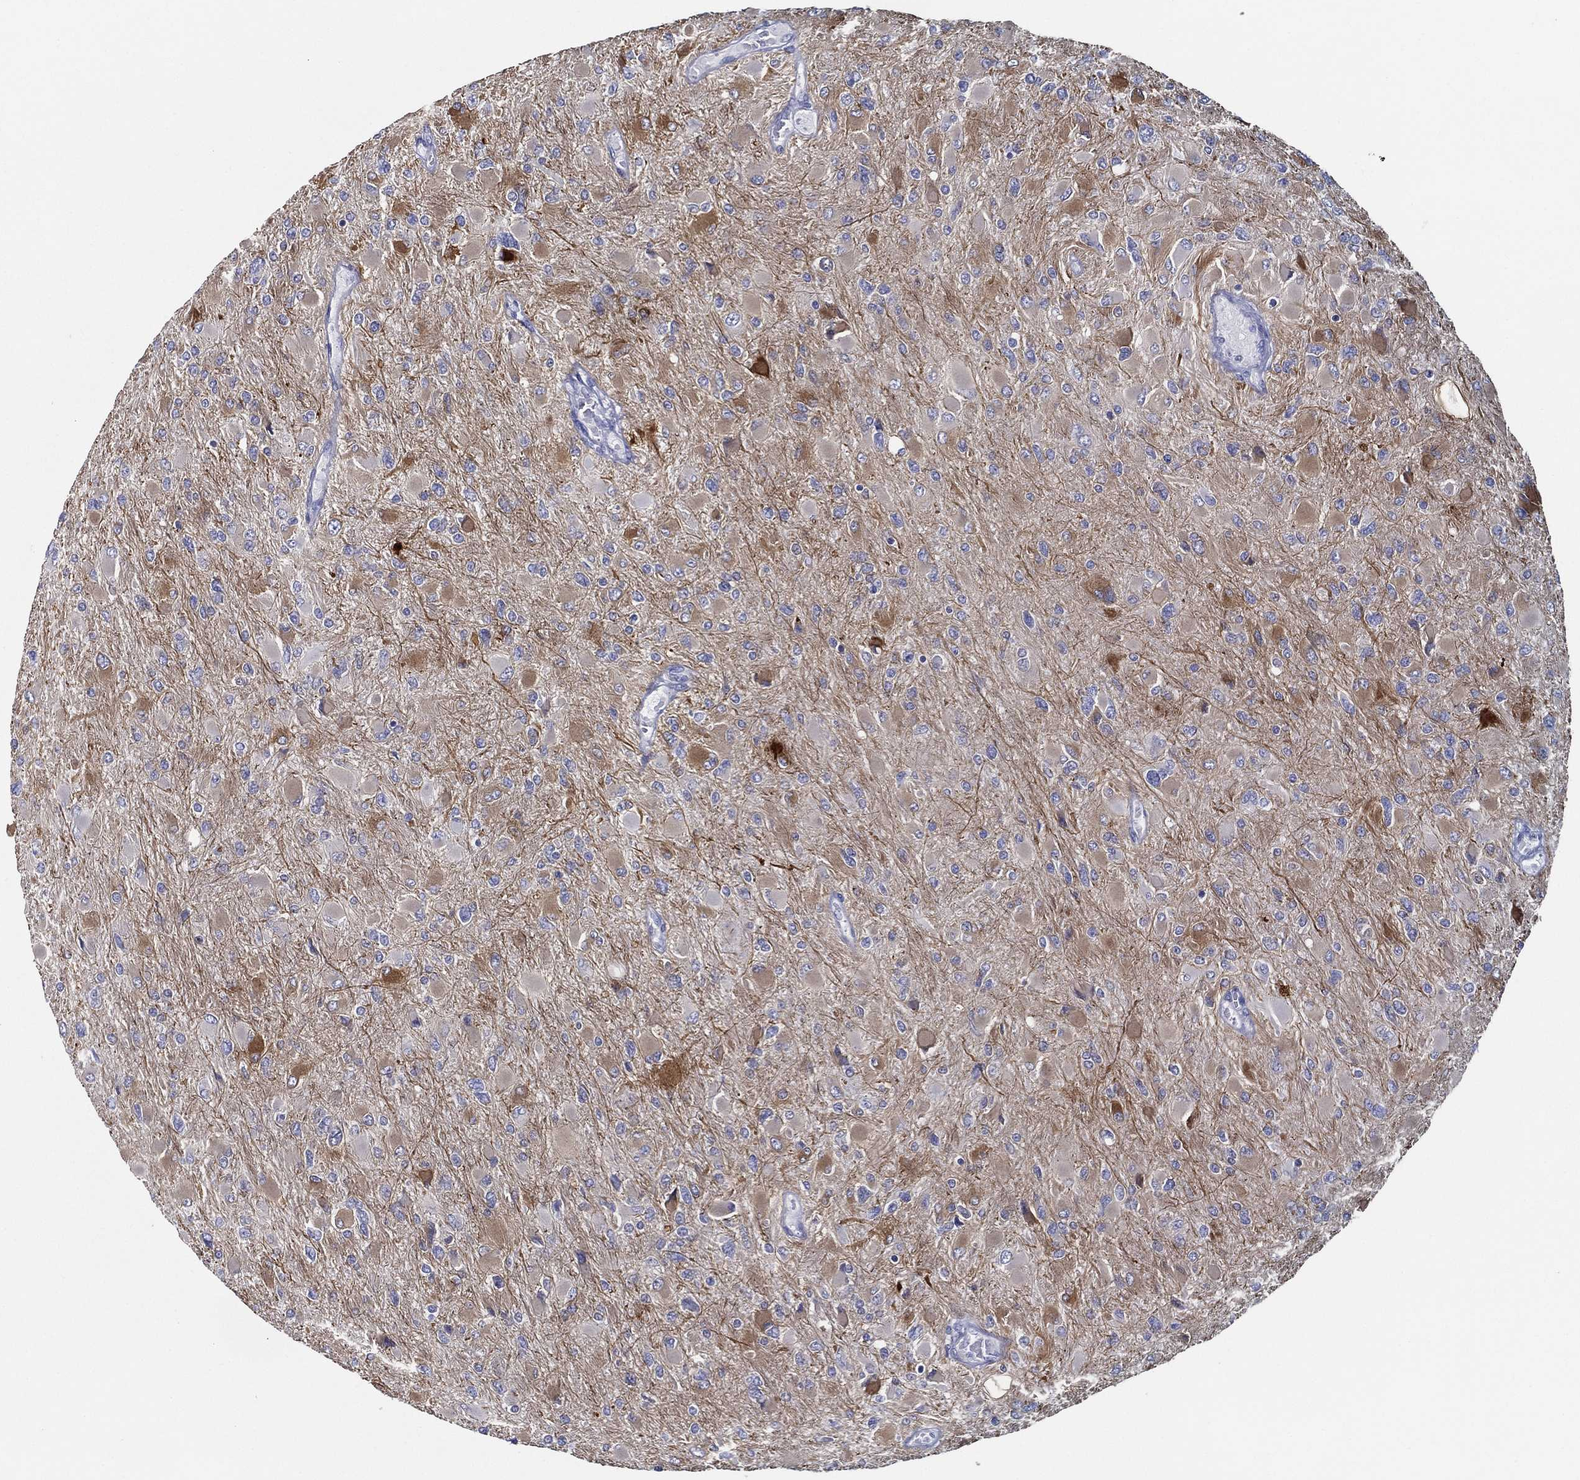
{"staining": {"intensity": "moderate", "quantity": "<25%", "location": "cytoplasmic/membranous"}, "tissue": "glioma", "cell_type": "Tumor cells", "image_type": "cancer", "snomed": [{"axis": "morphology", "description": "Glioma, malignant, High grade"}, {"axis": "topography", "description": "Cerebral cortex"}], "caption": "Immunohistochemistry (IHC) micrograph of neoplastic tissue: high-grade glioma (malignant) stained using immunohistochemistry shows low levels of moderate protein expression localized specifically in the cytoplasmic/membranous of tumor cells, appearing as a cytoplasmic/membranous brown color.", "gene": "SLC13A4", "patient": {"sex": "female", "age": 36}}